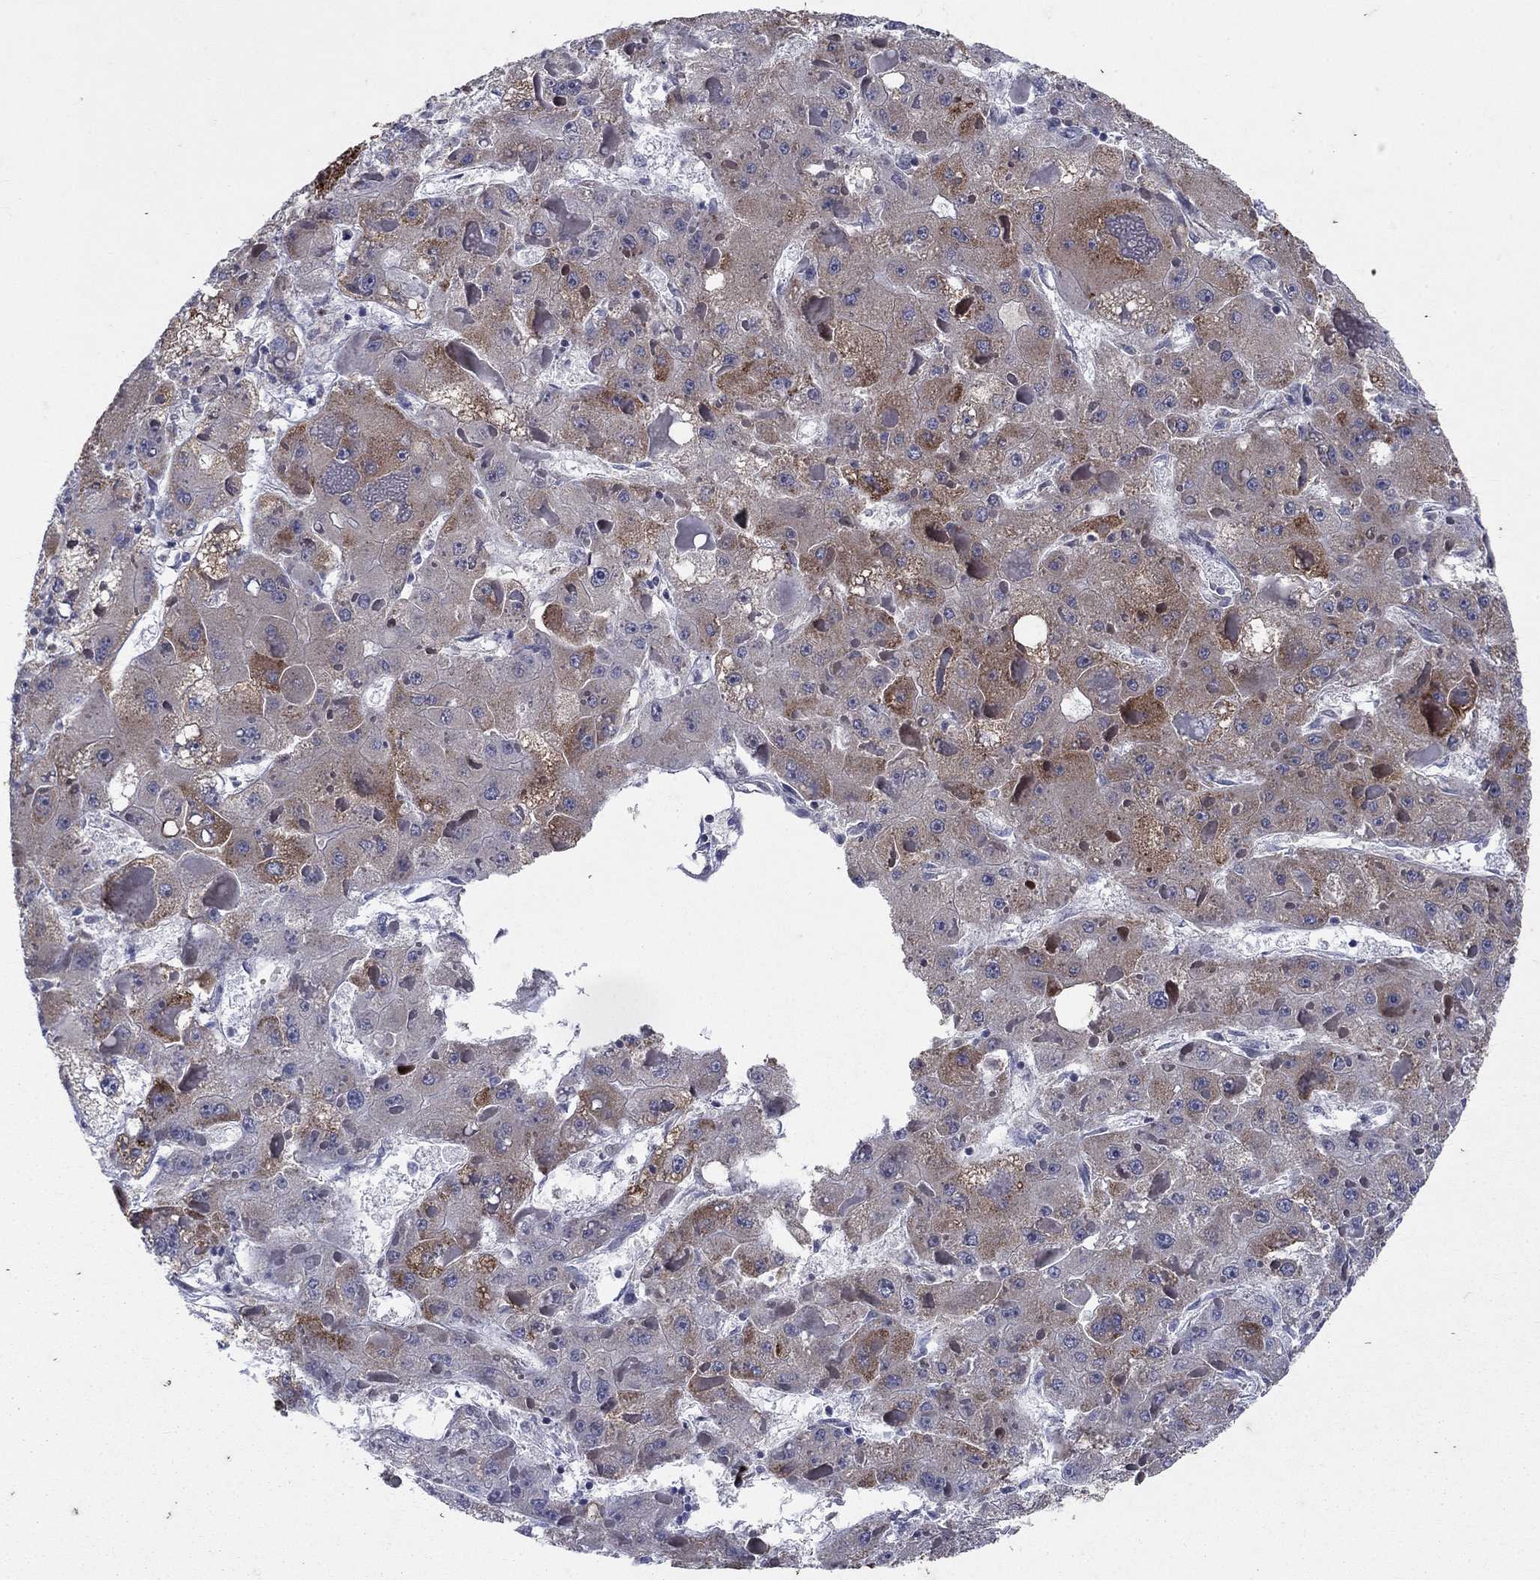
{"staining": {"intensity": "strong", "quantity": "25%-75%", "location": "cytoplasmic/membranous"}, "tissue": "liver cancer", "cell_type": "Tumor cells", "image_type": "cancer", "snomed": [{"axis": "morphology", "description": "Carcinoma, Hepatocellular, NOS"}, {"axis": "topography", "description": "Liver"}], "caption": "A high-resolution micrograph shows immunohistochemistry (IHC) staining of hepatocellular carcinoma (liver), which shows strong cytoplasmic/membranous positivity in approximately 25%-75% of tumor cells.", "gene": "DHRS7", "patient": {"sex": "female", "age": 73}}